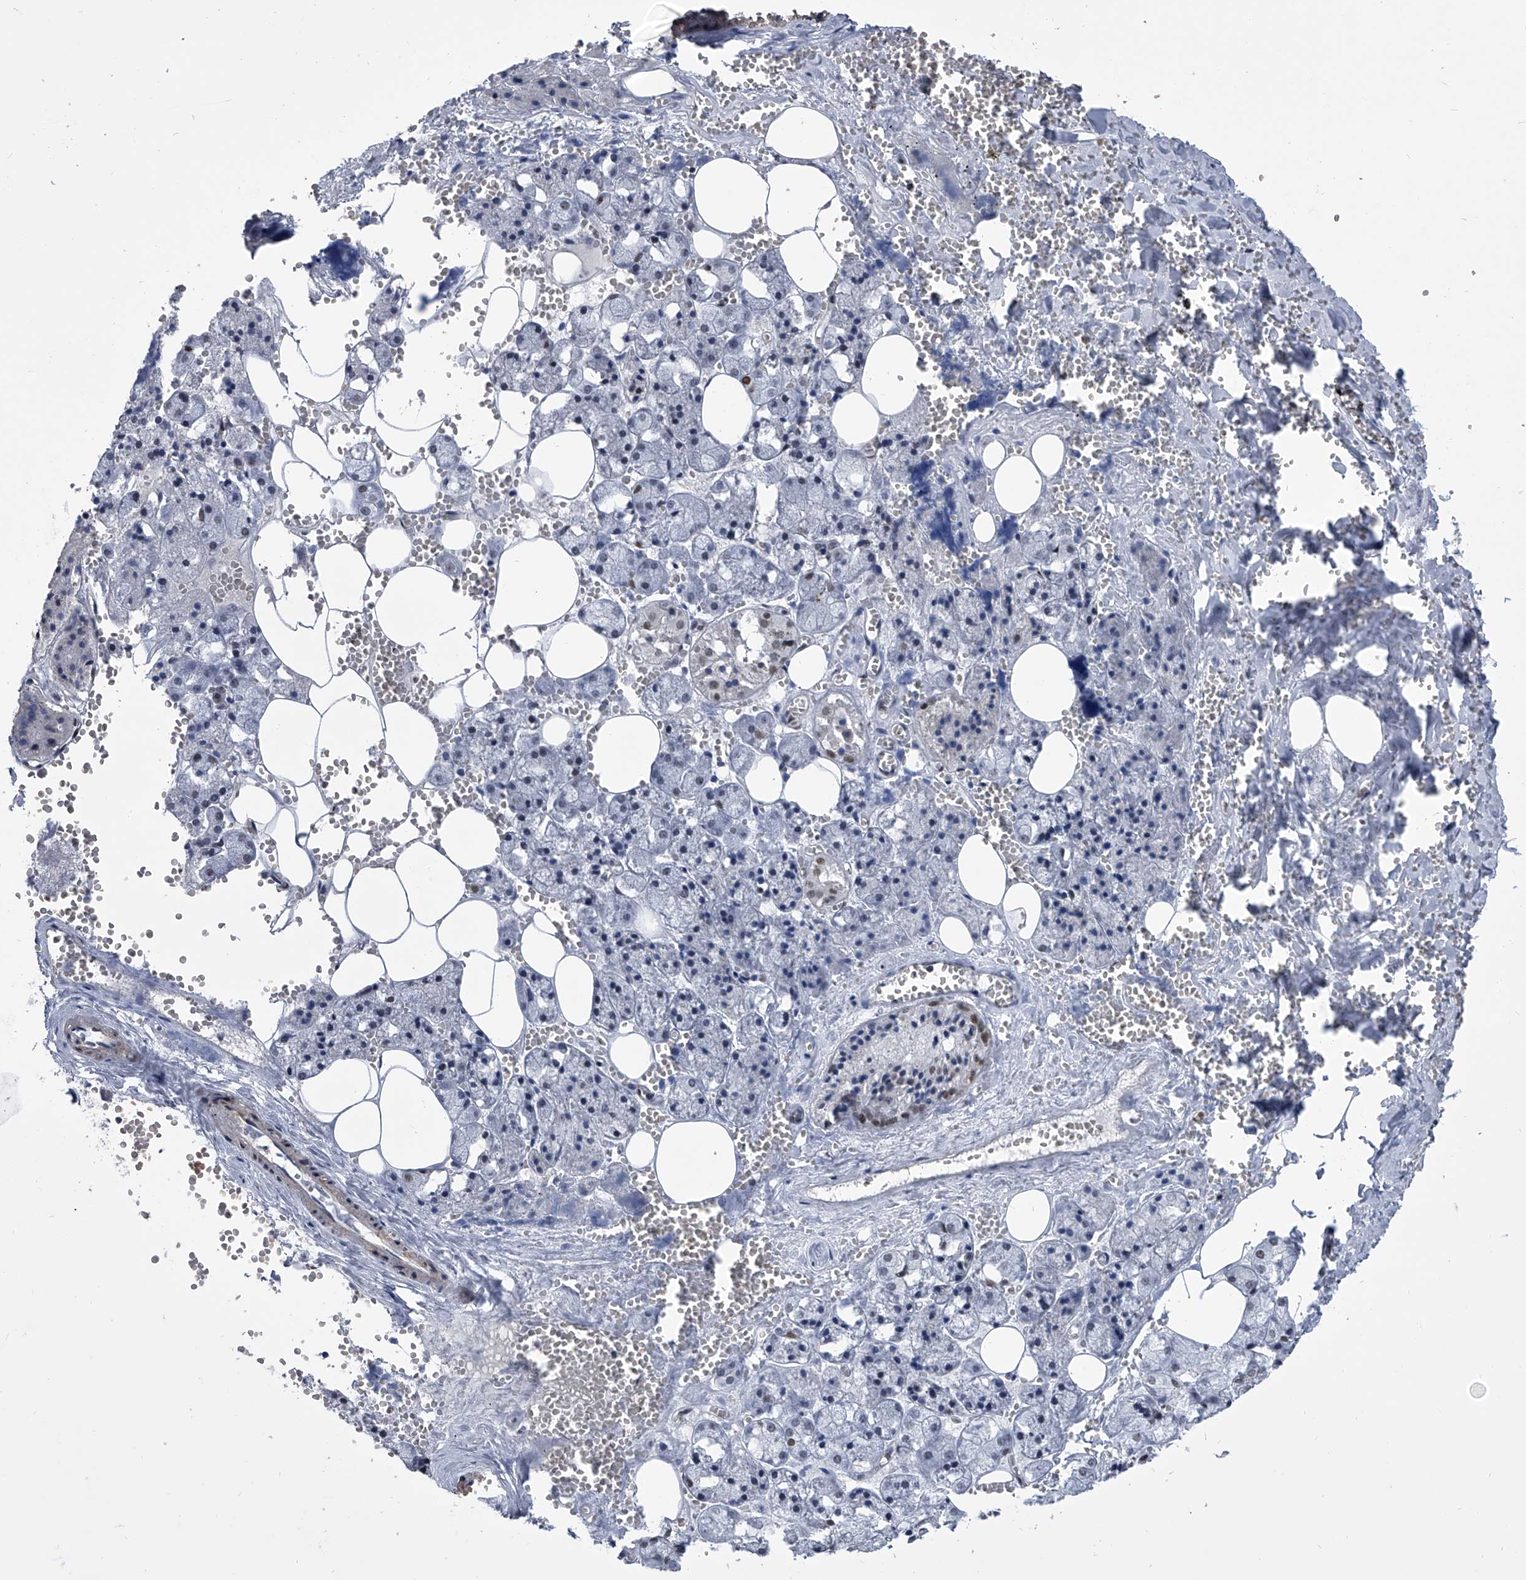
{"staining": {"intensity": "moderate", "quantity": ">75%", "location": "nuclear"}, "tissue": "salivary gland", "cell_type": "Glandular cells", "image_type": "normal", "snomed": [{"axis": "morphology", "description": "Normal tissue, NOS"}, {"axis": "topography", "description": "Salivary gland"}], "caption": "Glandular cells demonstrate medium levels of moderate nuclear staining in approximately >75% of cells in unremarkable human salivary gland.", "gene": "SIM2", "patient": {"sex": "male", "age": 62}}